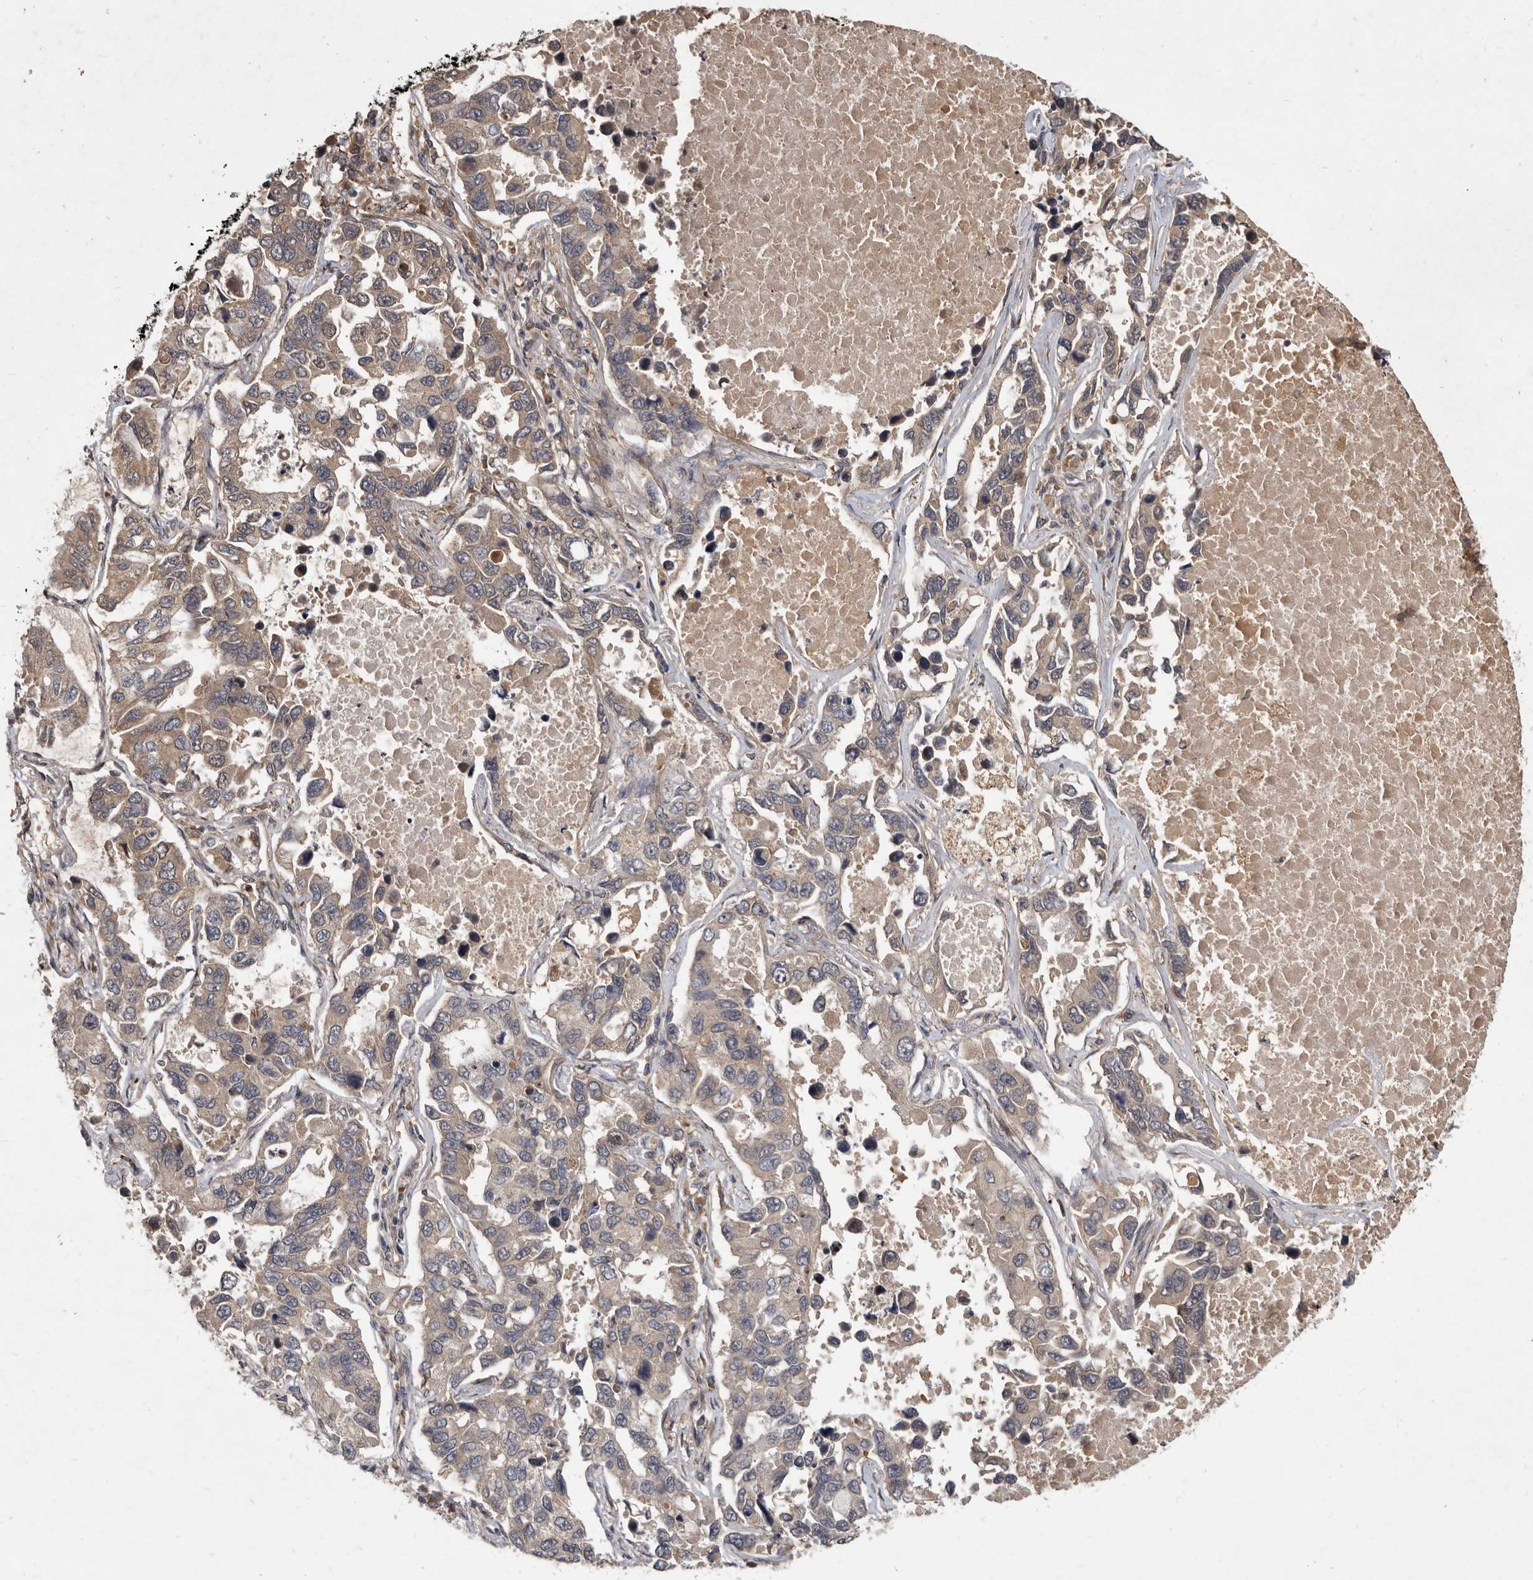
{"staining": {"intensity": "moderate", "quantity": ">75%", "location": "cytoplasmic/membranous"}, "tissue": "lung cancer", "cell_type": "Tumor cells", "image_type": "cancer", "snomed": [{"axis": "morphology", "description": "Adenocarcinoma, NOS"}, {"axis": "topography", "description": "Lung"}], "caption": "This micrograph demonstrates immunohistochemistry staining of human adenocarcinoma (lung), with medium moderate cytoplasmic/membranous staining in about >75% of tumor cells.", "gene": "DNAJC28", "patient": {"sex": "male", "age": 64}}